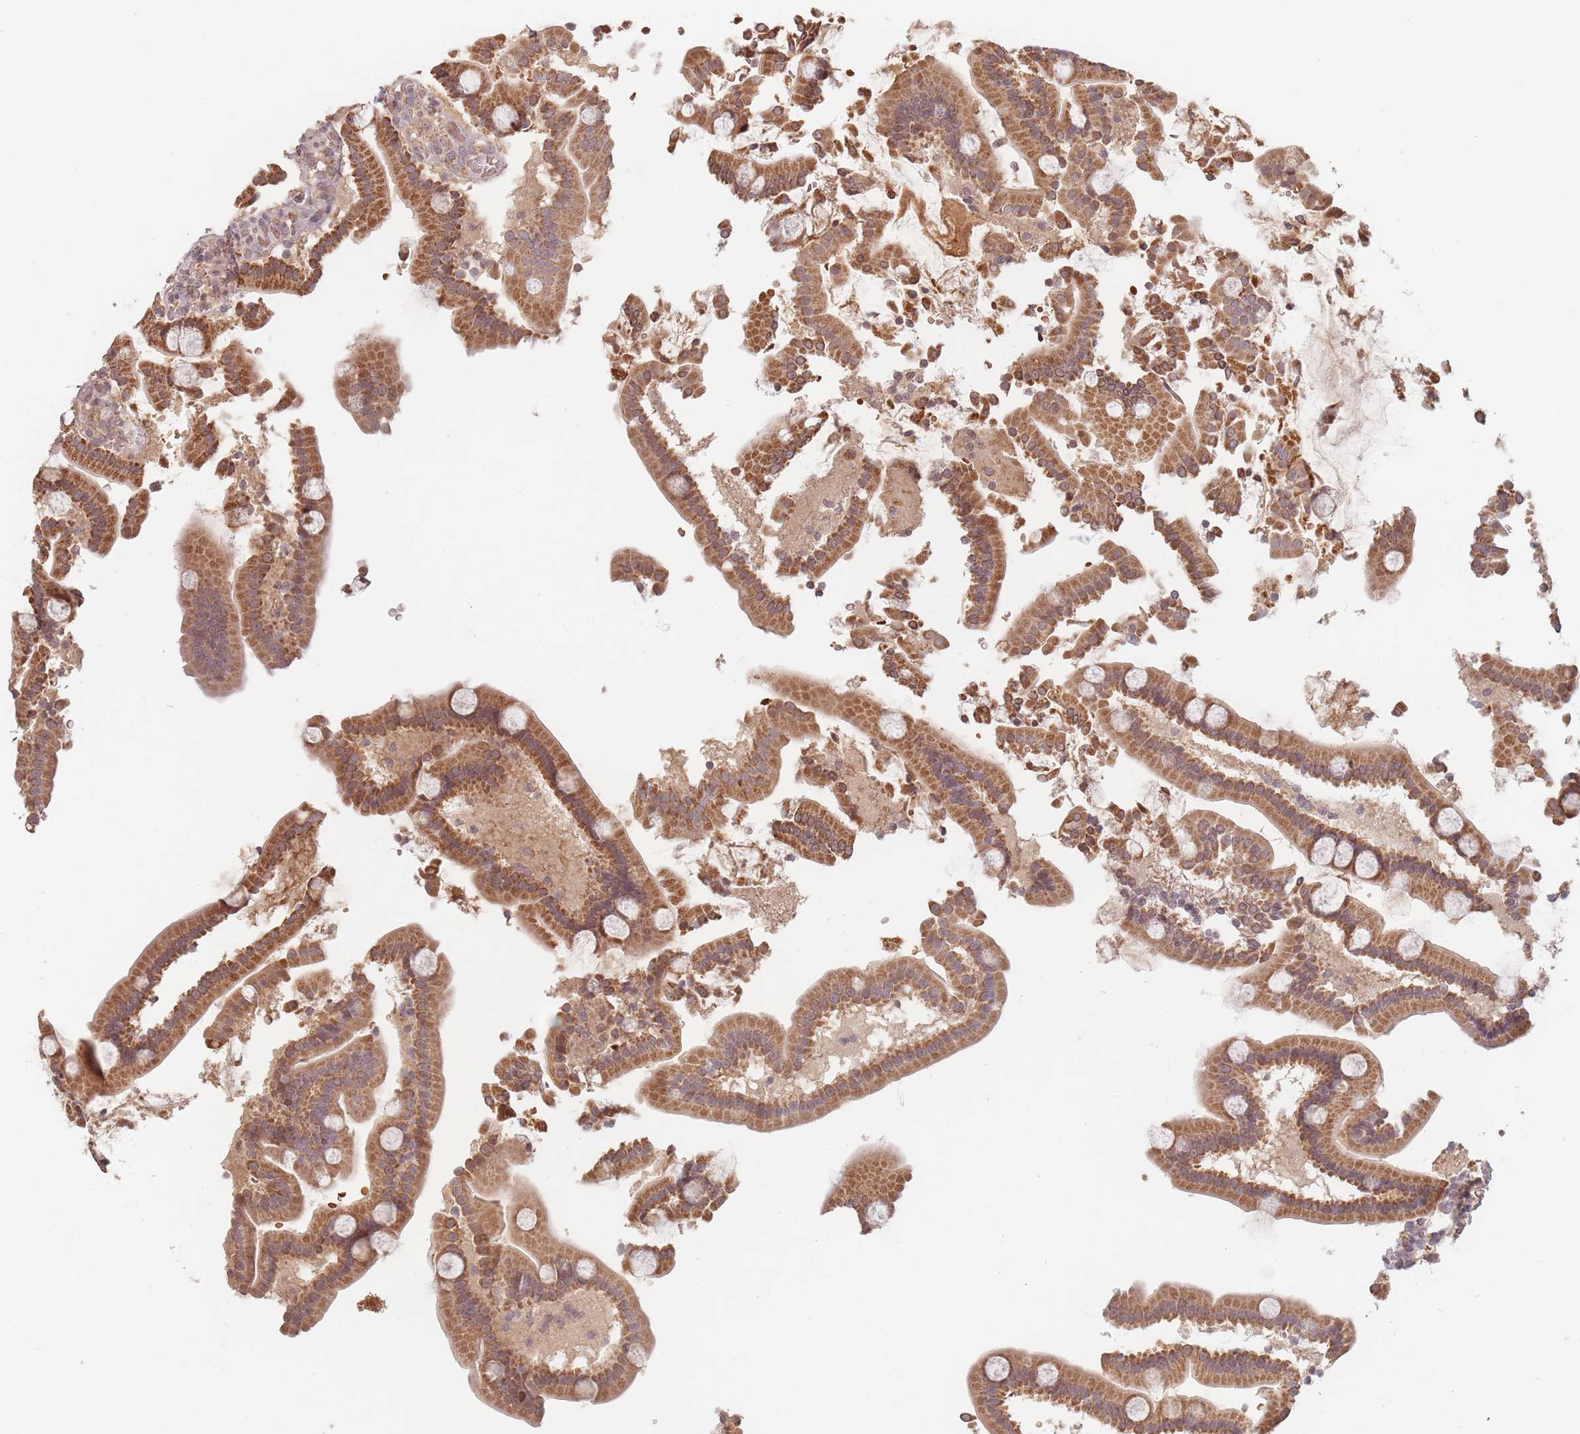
{"staining": {"intensity": "moderate", "quantity": ">75%", "location": "cytoplasmic/membranous"}, "tissue": "duodenum", "cell_type": "Glandular cells", "image_type": "normal", "snomed": [{"axis": "morphology", "description": "Normal tissue, NOS"}, {"axis": "topography", "description": "Duodenum"}], "caption": "Immunohistochemical staining of unremarkable human duodenum demonstrates moderate cytoplasmic/membranous protein expression in approximately >75% of glandular cells.", "gene": "OR2M4", "patient": {"sex": "male", "age": 55}}